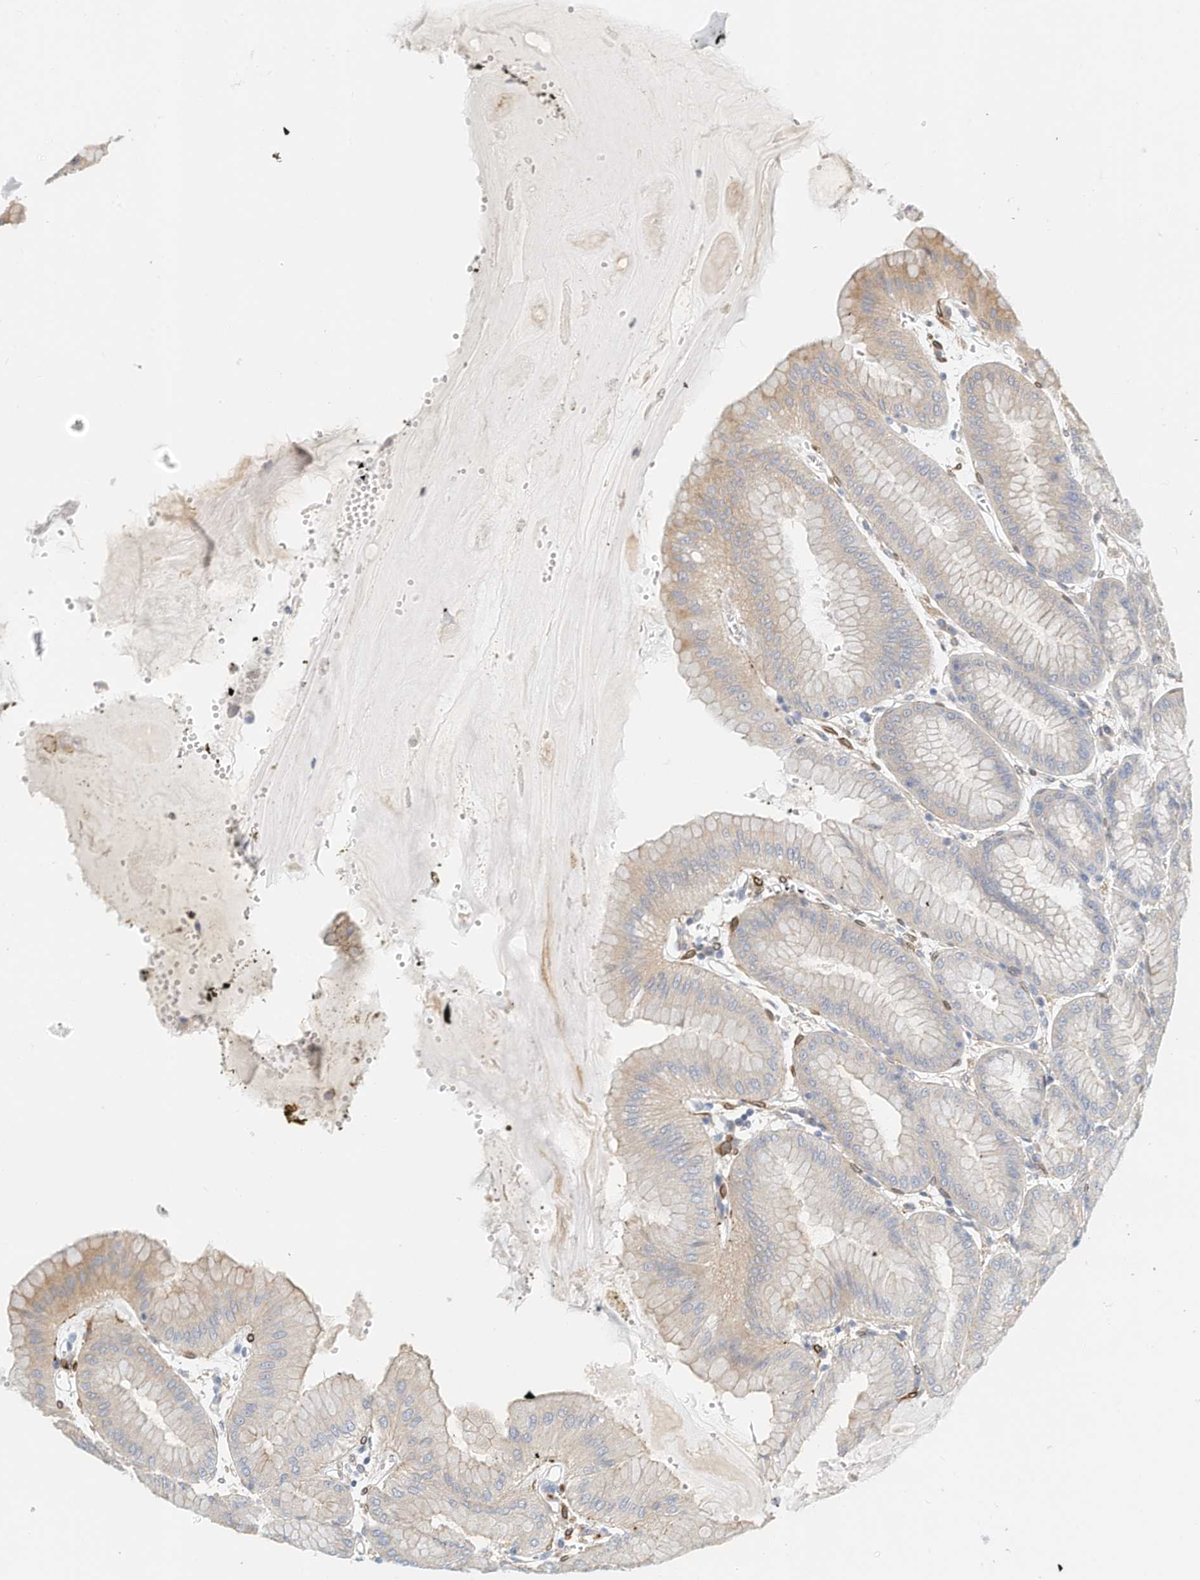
{"staining": {"intensity": "weak", "quantity": "<25%", "location": "cytoplasmic/membranous"}, "tissue": "stomach", "cell_type": "Glandular cells", "image_type": "normal", "snomed": [{"axis": "morphology", "description": "Normal tissue, NOS"}, {"axis": "topography", "description": "Stomach, lower"}], "caption": "Protein analysis of benign stomach exhibits no significant positivity in glandular cells.", "gene": "MICAL1", "patient": {"sex": "male", "age": 71}}